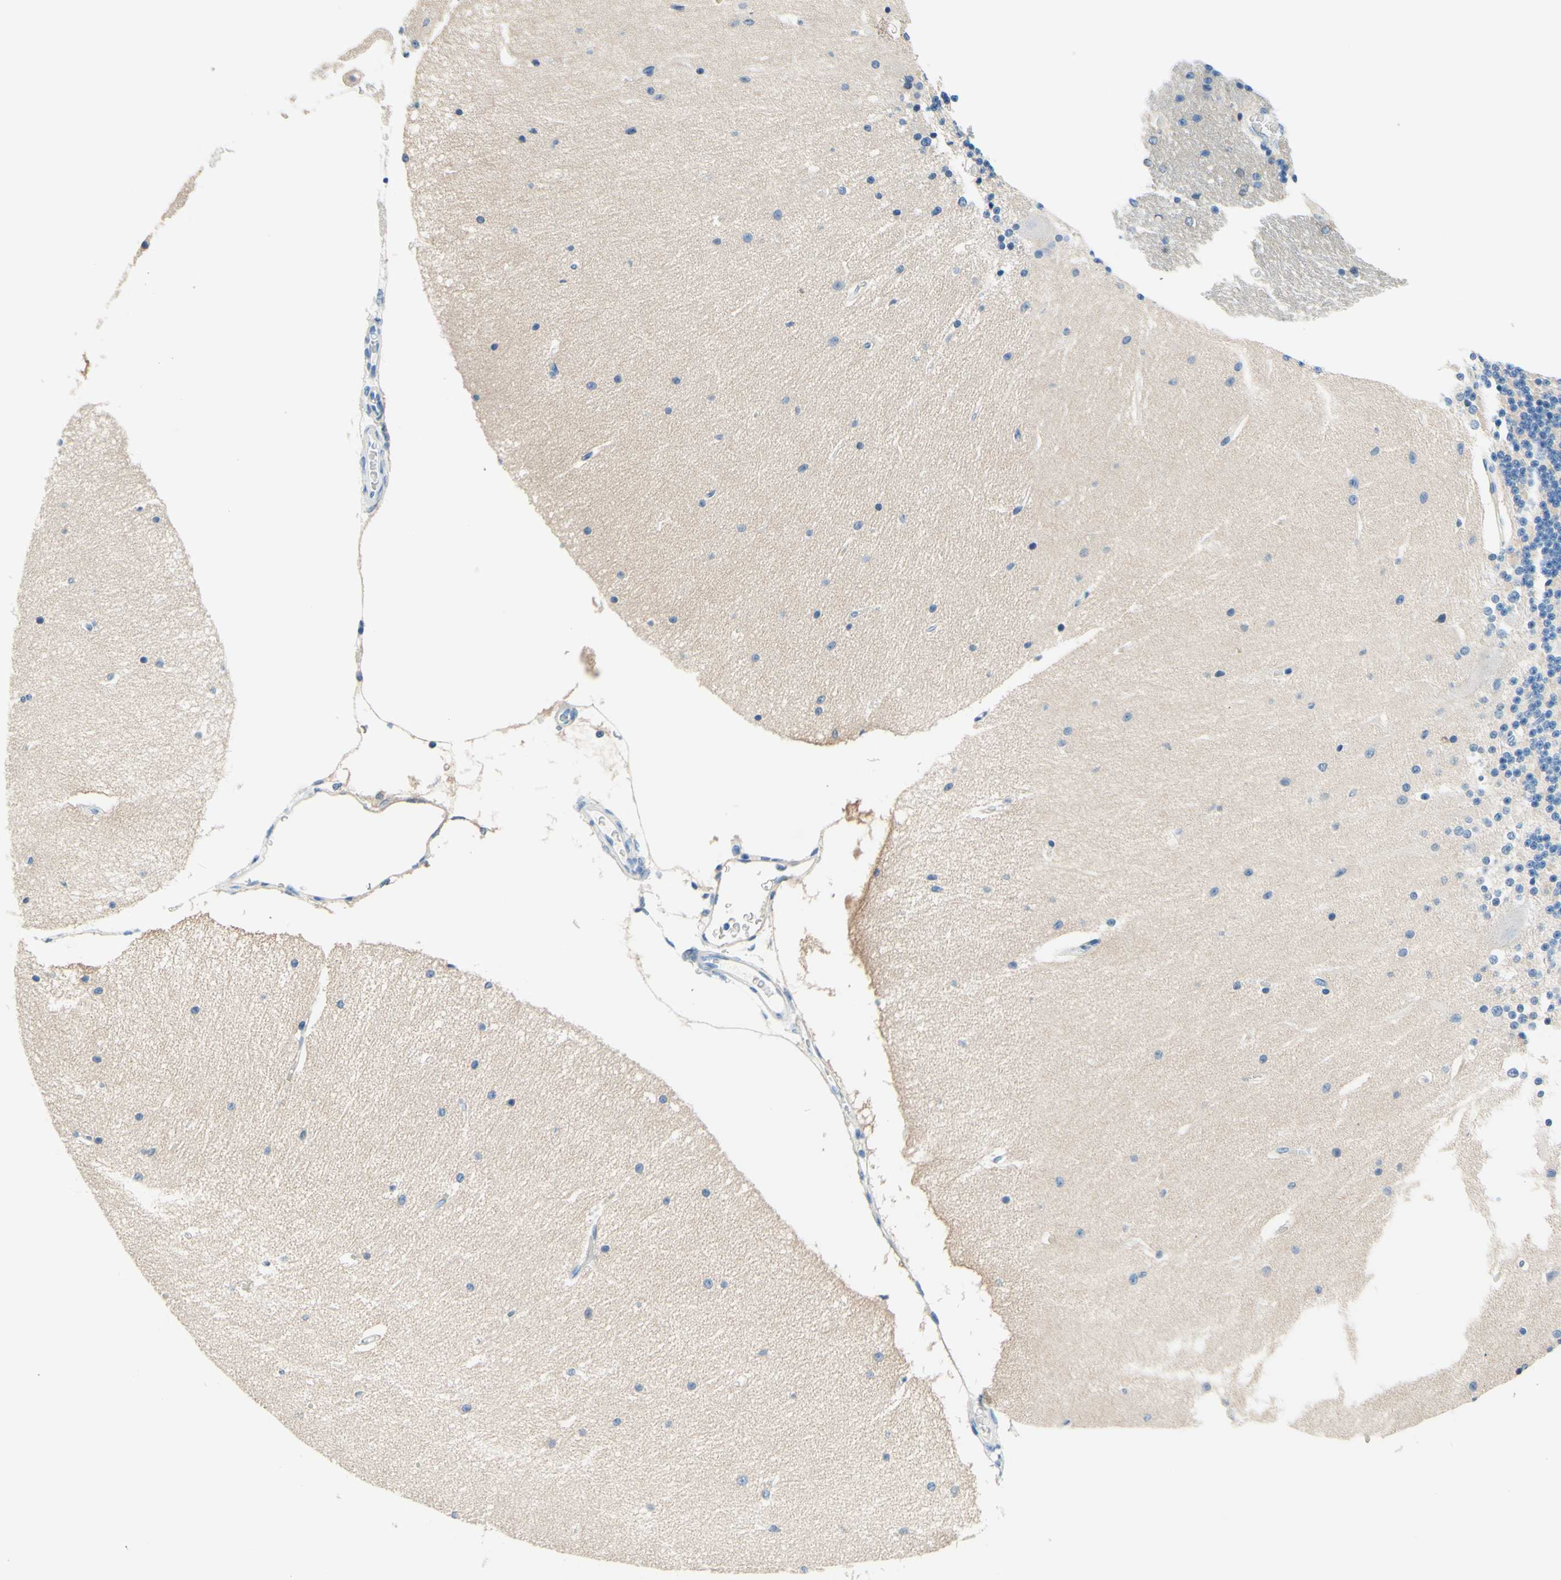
{"staining": {"intensity": "weak", "quantity": "<25%", "location": "nuclear"}, "tissue": "cerebellum", "cell_type": "Cells in granular layer", "image_type": "normal", "snomed": [{"axis": "morphology", "description": "Normal tissue, NOS"}, {"axis": "topography", "description": "Cerebellum"}], "caption": "A photomicrograph of human cerebellum is negative for staining in cells in granular layer. (Brightfield microscopy of DAB IHC at high magnification).", "gene": "PASD1", "patient": {"sex": "female", "age": 54}}